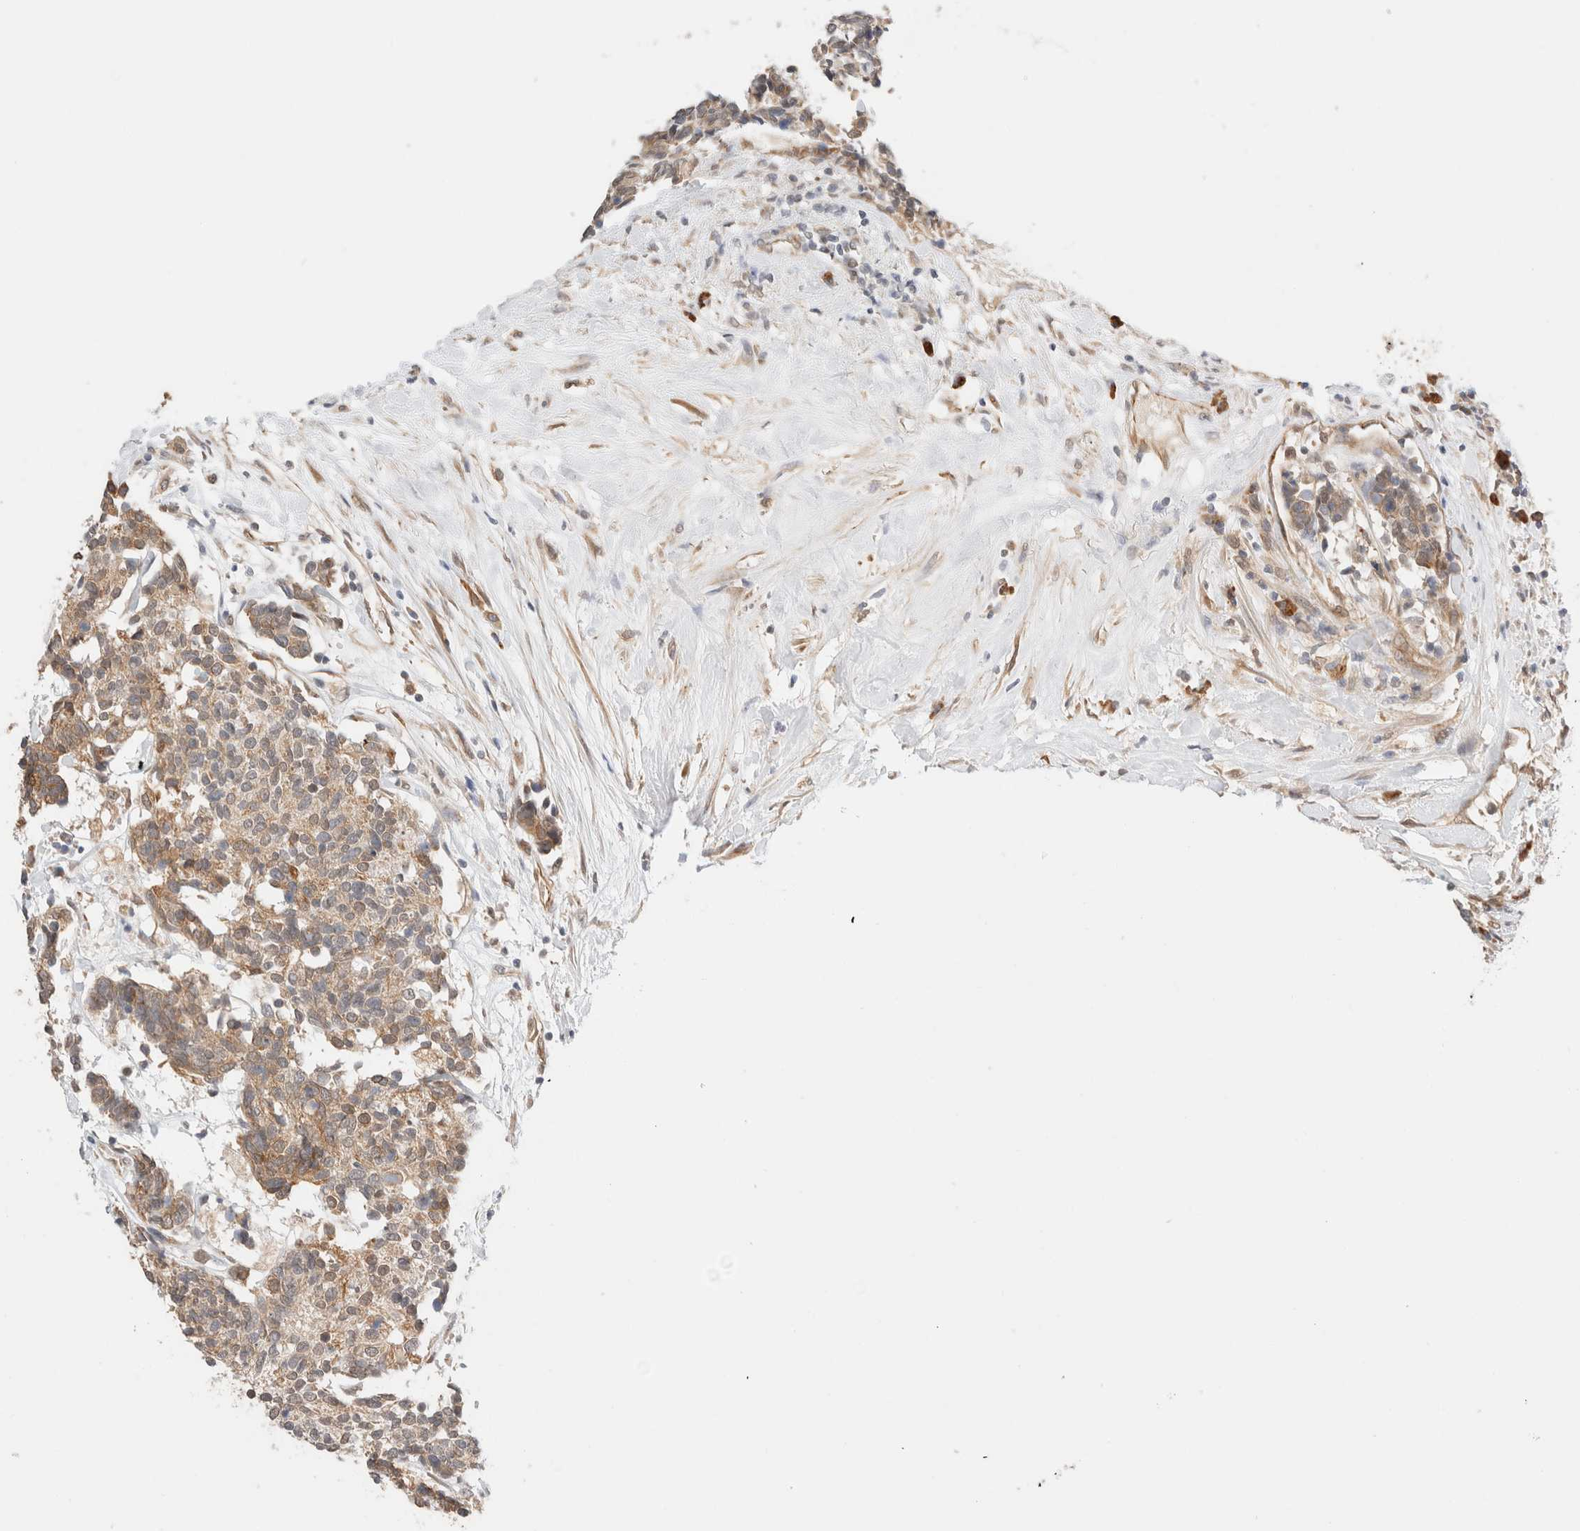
{"staining": {"intensity": "weak", "quantity": ">75%", "location": "cytoplasmic/membranous"}, "tissue": "carcinoid", "cell_type": "Tumor cells", "image_type": "cancer", "snomed": [{"axis": "morphology", "description": "Carcinoma, NOS"}, {"axis": "morphology", "description": "Carcinoid, malignant, NOS"}, {"axis": "topography", "description": "Urinary bladder"}], "caption": "The photomicrograph exhibits immunohistochemical staining of malignant carcinoid. There is weak cytoplasmic/membranous expression is present in approximately >75% of tumor cells.", "gene": "SYVN1", "patient": {"sex": "male", "age": 57}}